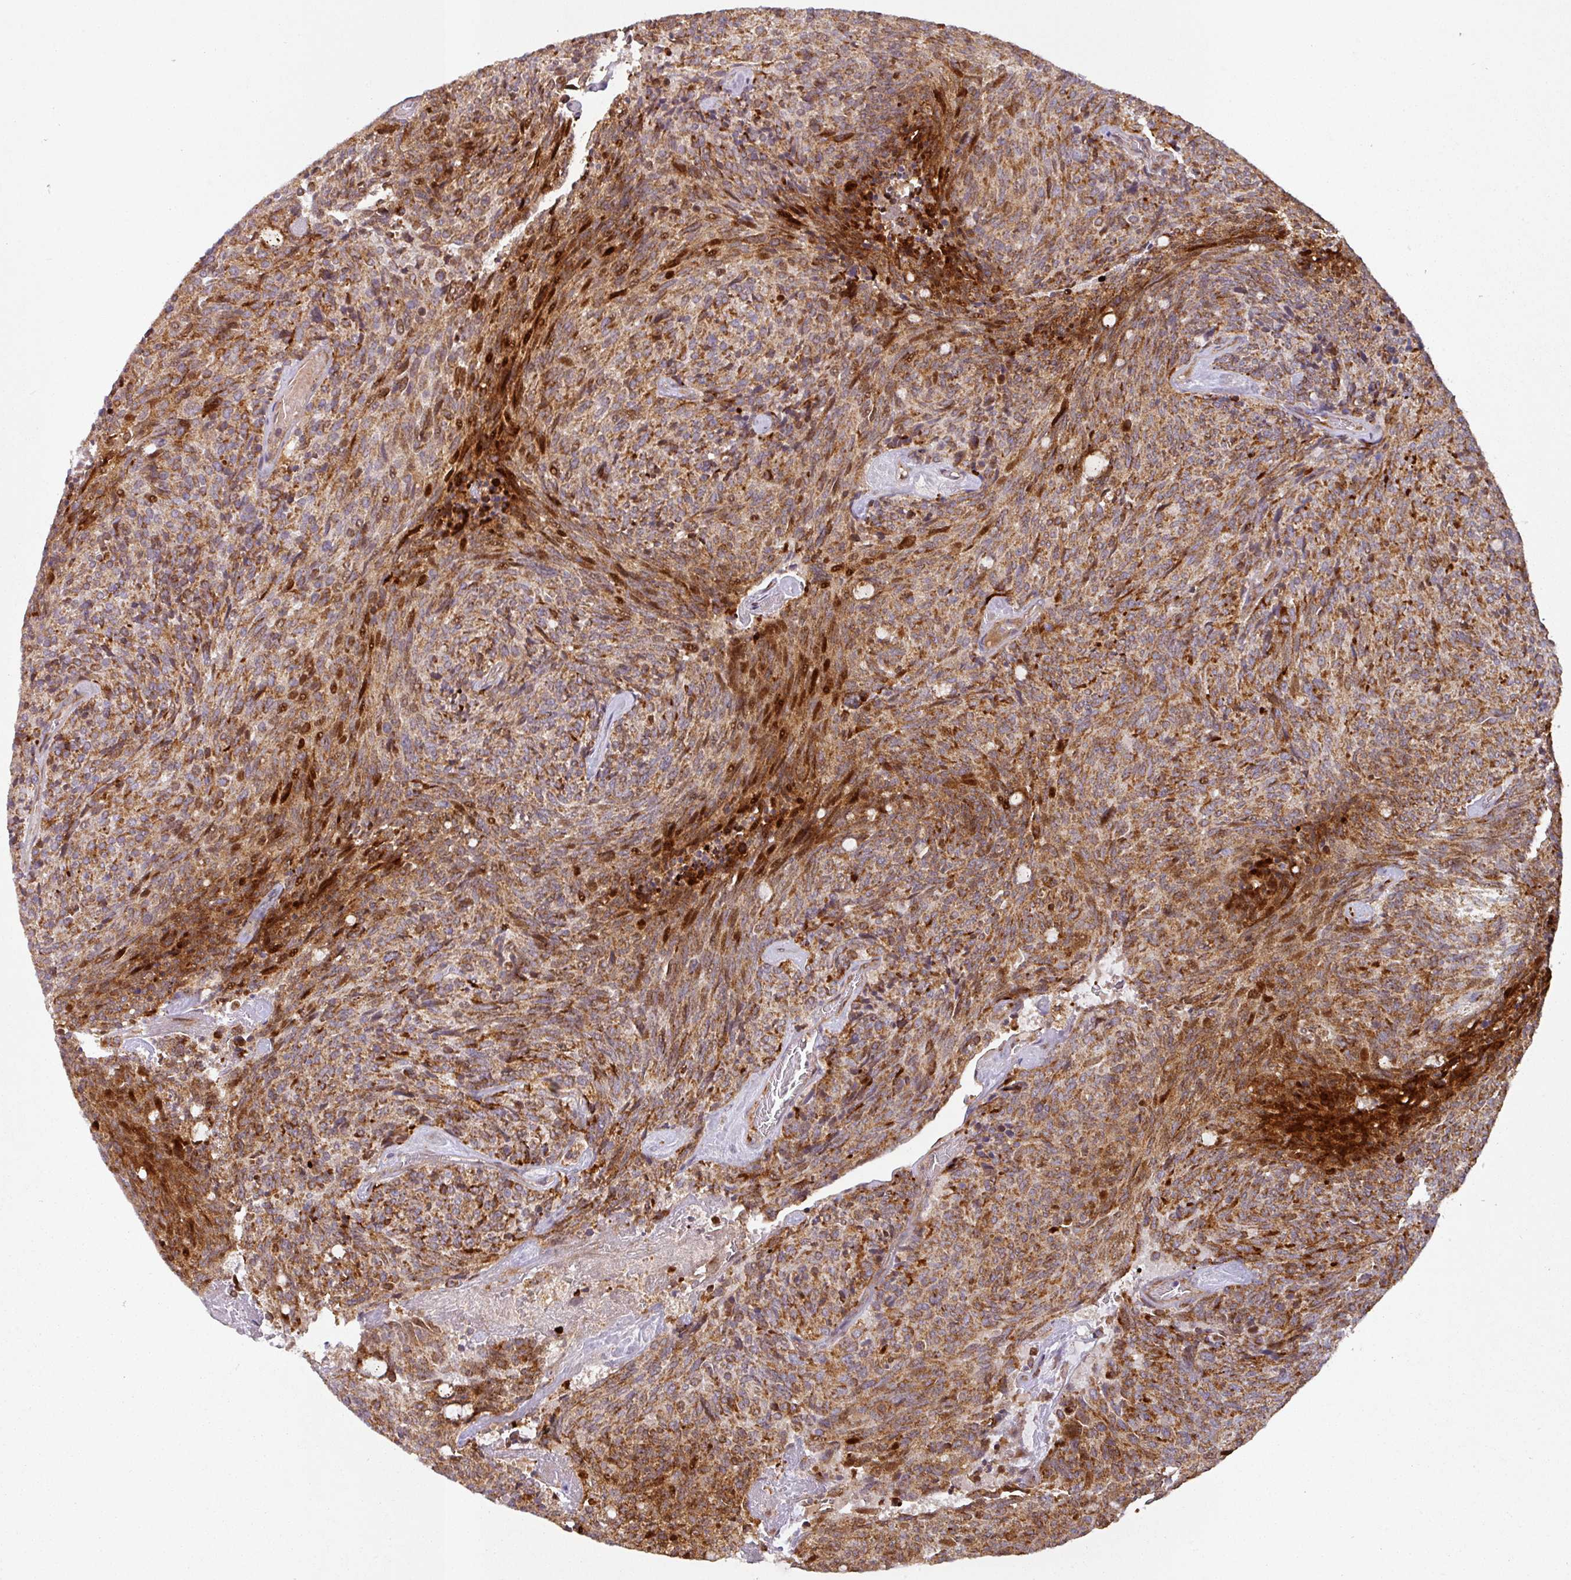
{"staining": {"intensity": "moderate", "quantity": ">75%", "location": "cytoplasmic/membranous"}, "tissue": "carcinoid", "cell_type": "Tumor cells", "image_type": "cancer", "snomed": [{"axis": "morphology", "description": "Carcinoid, malignant, NOS"}, {"axis": "topography", "description": "Pancreas"}], "caption": "Human malignant carcinoid stained with a brown dye demonstrates moderate cytoplasmic/membranous positive expression in approximately >75% of tumor cells.", "gene": "GPD2", "patient": {"sex": "female", "age": 54}}